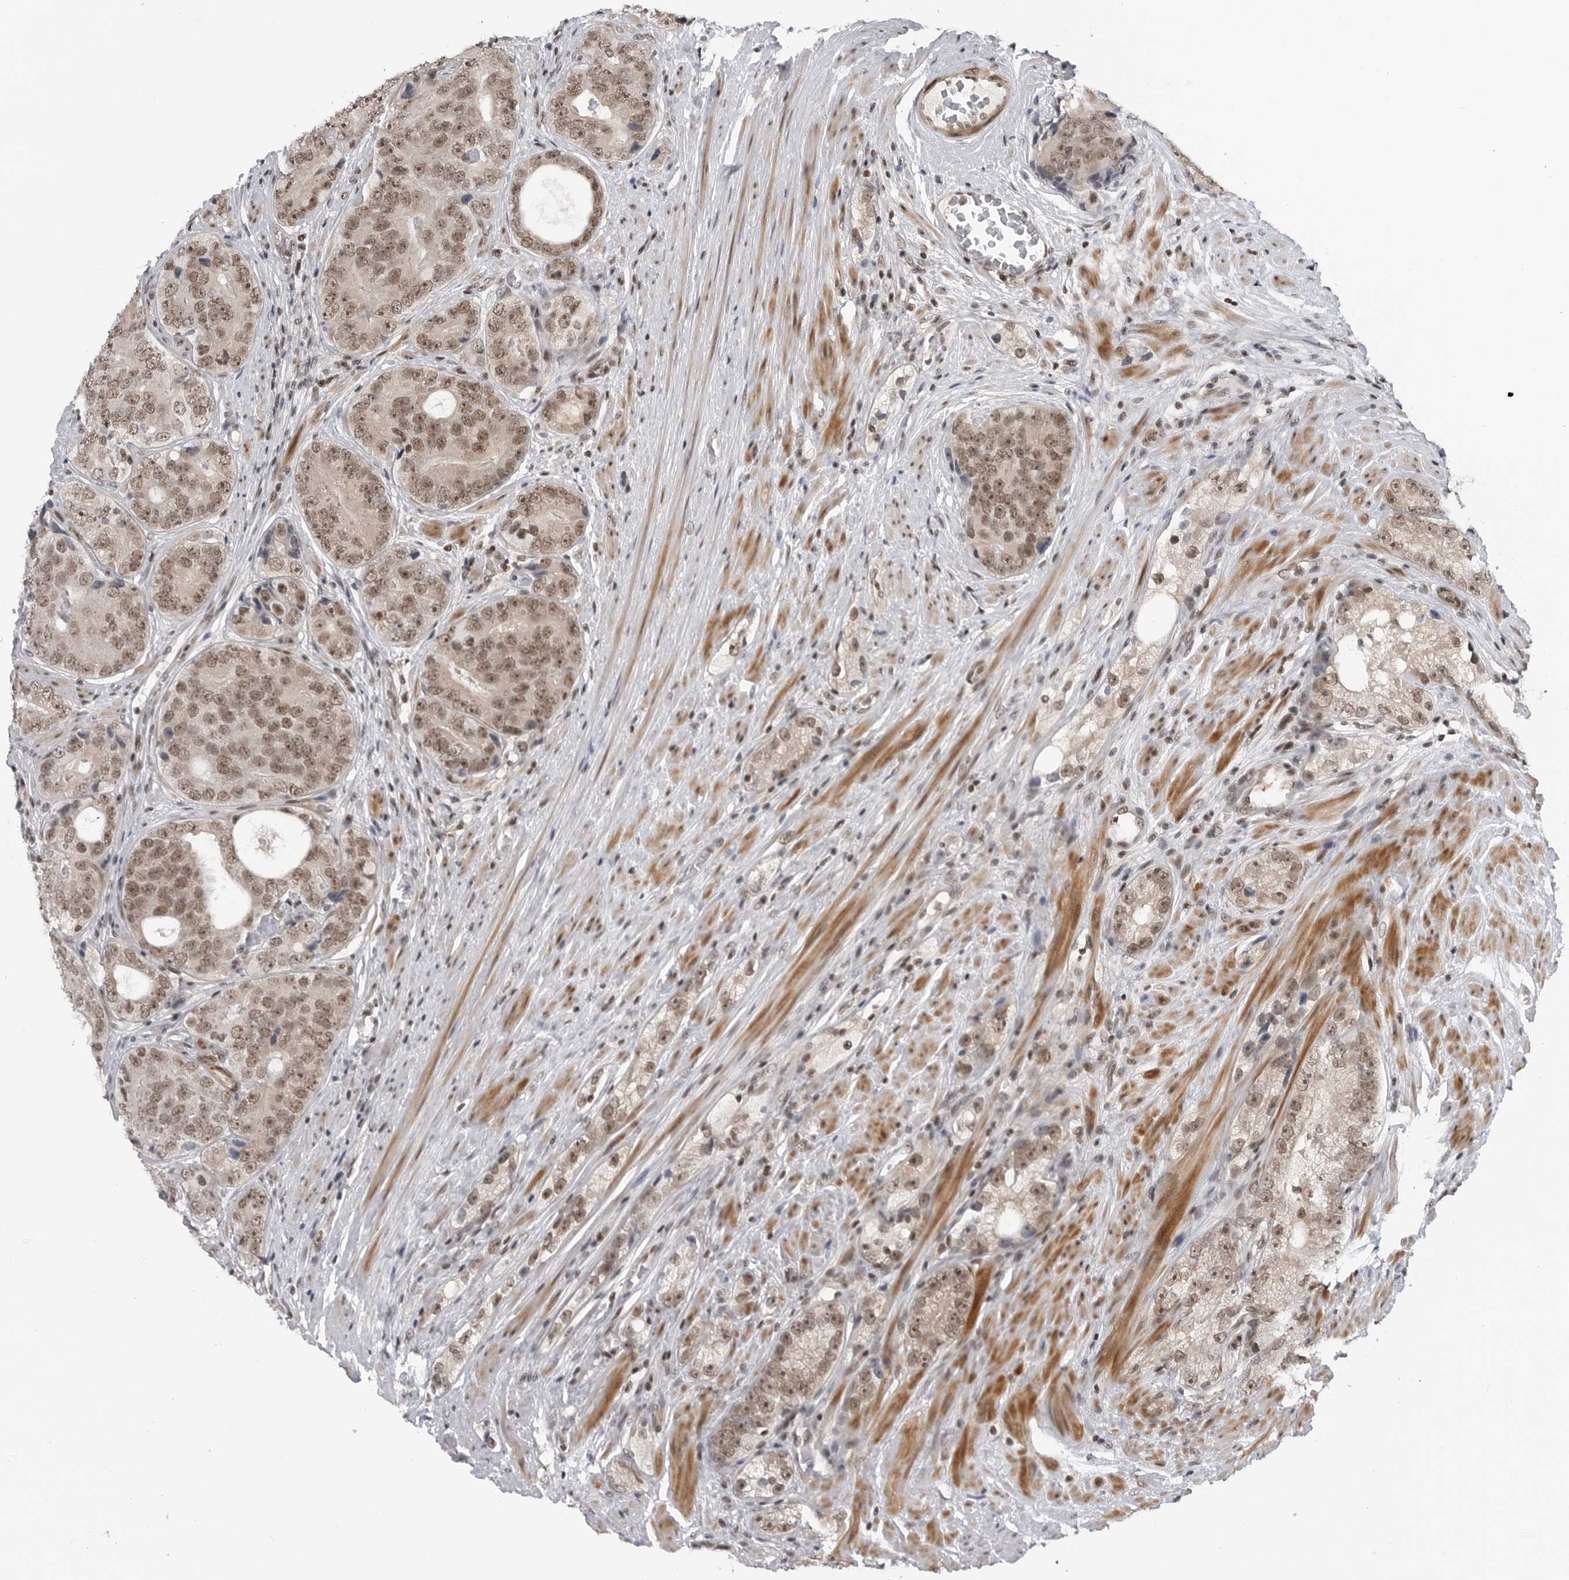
{"staining": {"intensity": "moderate", "quantity": ">75%", "location": "nuclear"}, "tissue": "prostate cancer", "cell_type": "Tumor cells", "image_type": "cancer", "snomed": [{"axis": "morphology", "description": "Adenocarcinoma, High grade"}, {"axis": "topography", "description": "Prostate"}], "caption": "An IHC micrograph of tumor tissue is shown. Protein staining in brown highlights moderate nuclear positivity in prostate high-grade adenocarcinoma within tumor cells. Nuclei are stained in blue.", "gene": "TRIM66", "patient": {"sex": "male", "age": 56}}